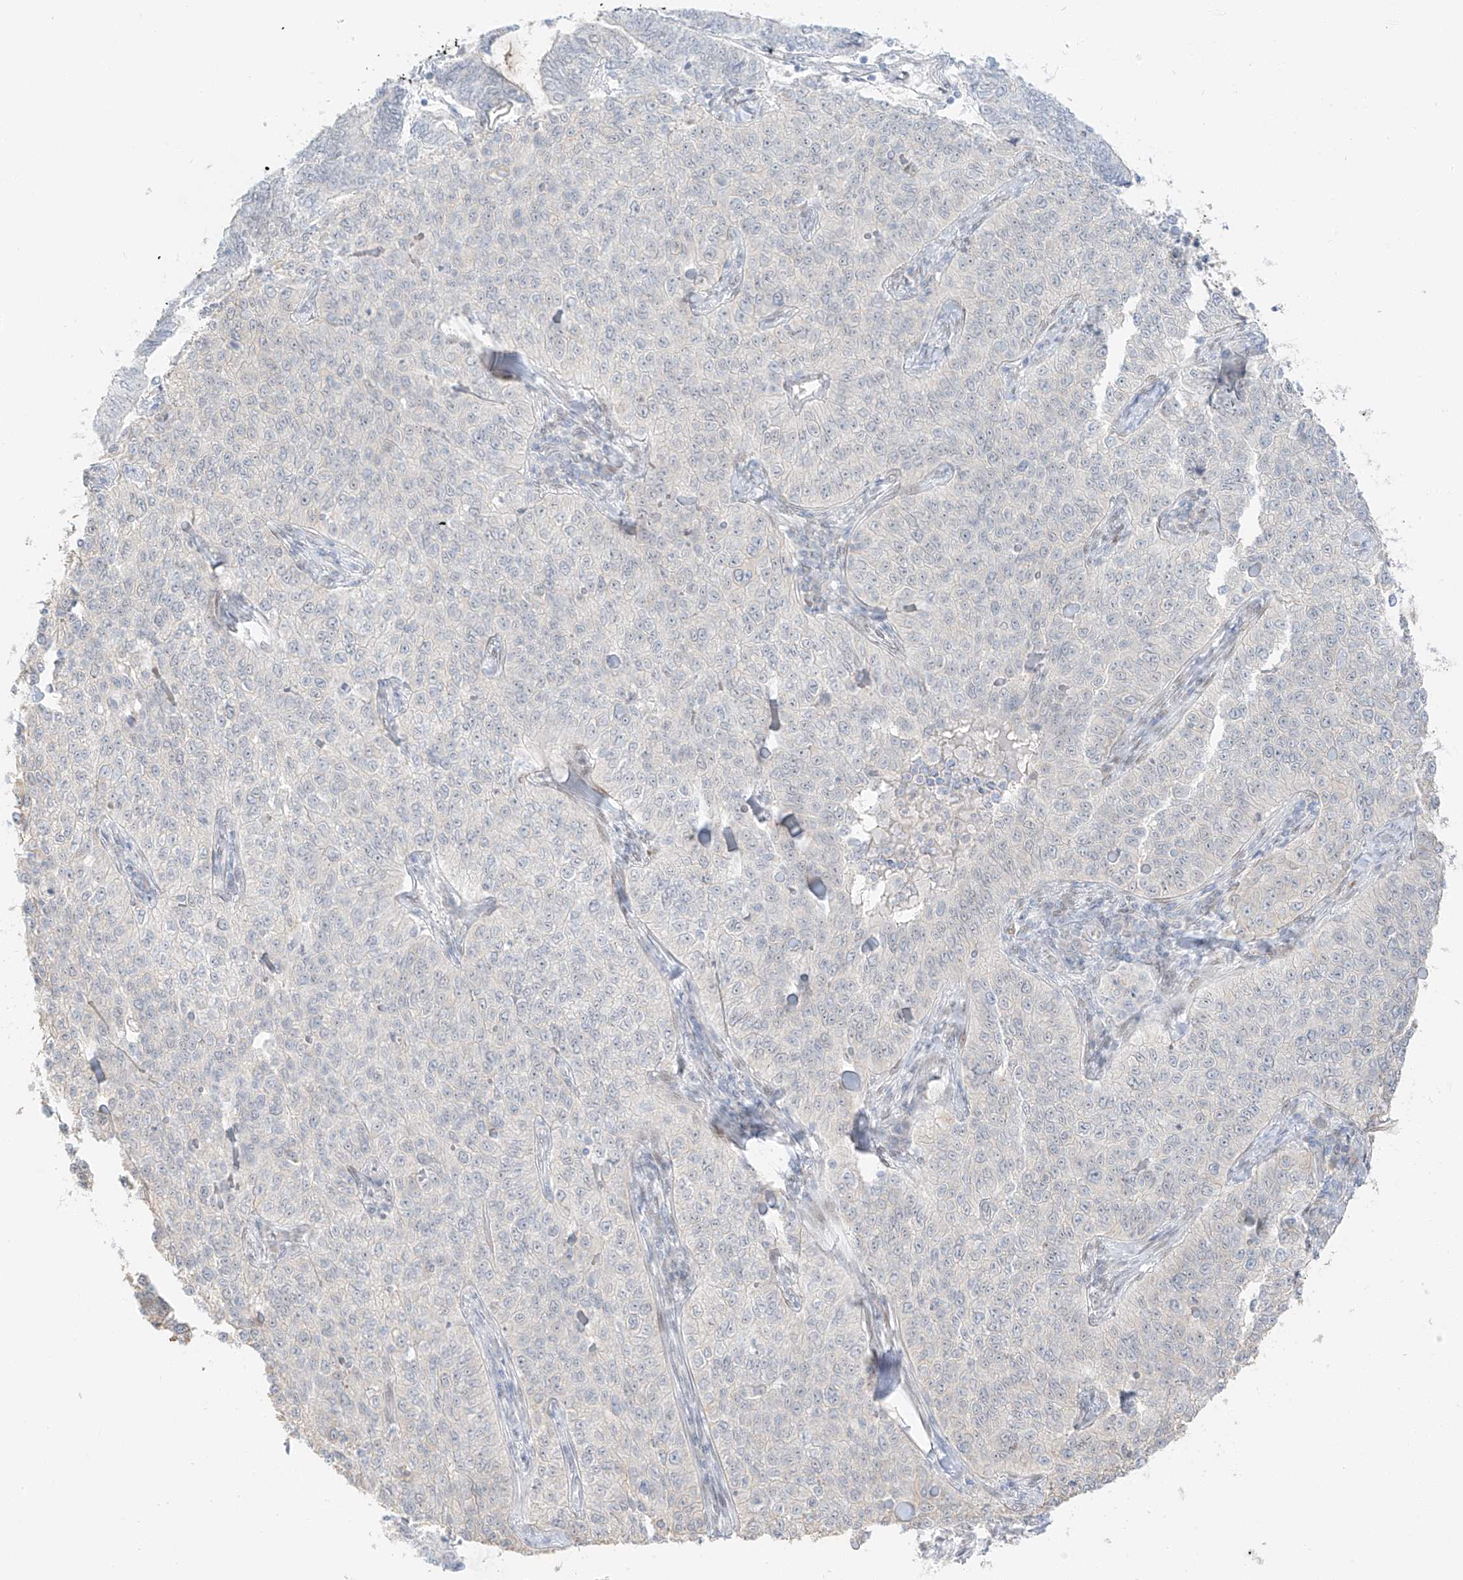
{"staining": {"intensity": "negative", "quantity": "none", "location": "none"}, "tissue": "cervical cancer", "cell_type": "Tumor cells", "image_type": "cancer", "snomed": [{"axis": "morphology", "description": "Squamous cell carcinoma, NOS"}, {"axis": "topography", "description": "Cervix"}], "caption": "This is an immunohistochemistry (IHC) histopathology image of cervical cancer (squamous cell carcinoma). There is no expression in tumor cells.", "gene": "ZNF774", "patient": {"sex": "female", "age": 35}}